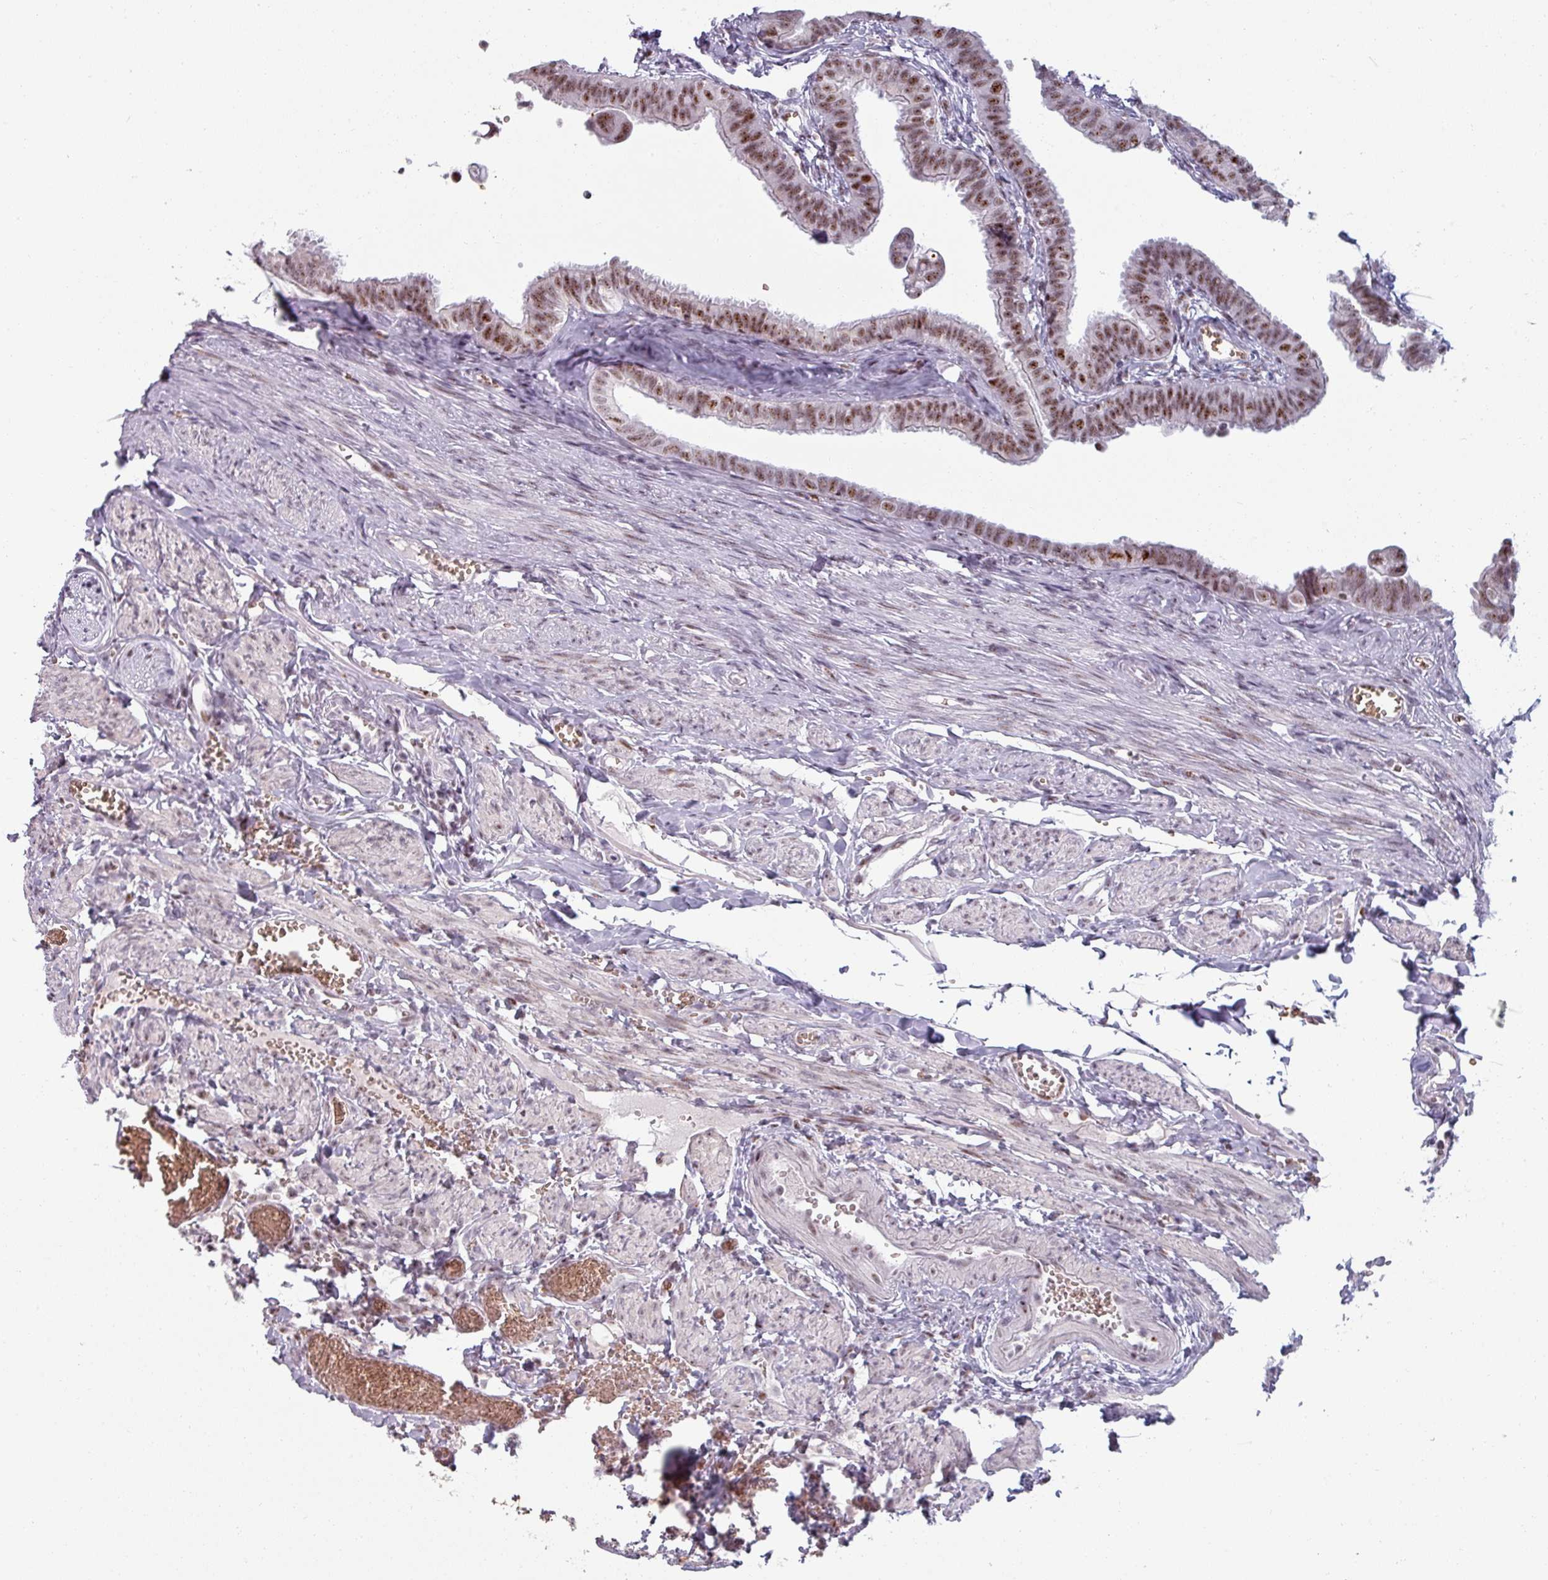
{"staining": {"intensity": "moderate", "quantity": ">75%", "location": "nuclear"}, "tissue": "fallopian tube", "cell_type": "Glandular cells", "image_type": "normal", "snomed": [{"axis": "morphology", "description": "Normal tissue, NOS"}, {"axis": "morphology", "description": "Carcinoma, NOS"}, {"axis": "topography", "description": "Fallopian tube"}, {"axis": "topography", "description": "Ovary"}], "caption": "High-magnification brightfield microscopy of unremarkable fallopian tube stained with DAB (3,3'-diaminobenzidine) (brown) and counterstained with hematoxylin (blue). glandular cells exhibit moderate nuclear staining is appreciated in approximately>75% of cells.", "gene": "NCOR1", "patient": {"sex": "female", "age": 59}}